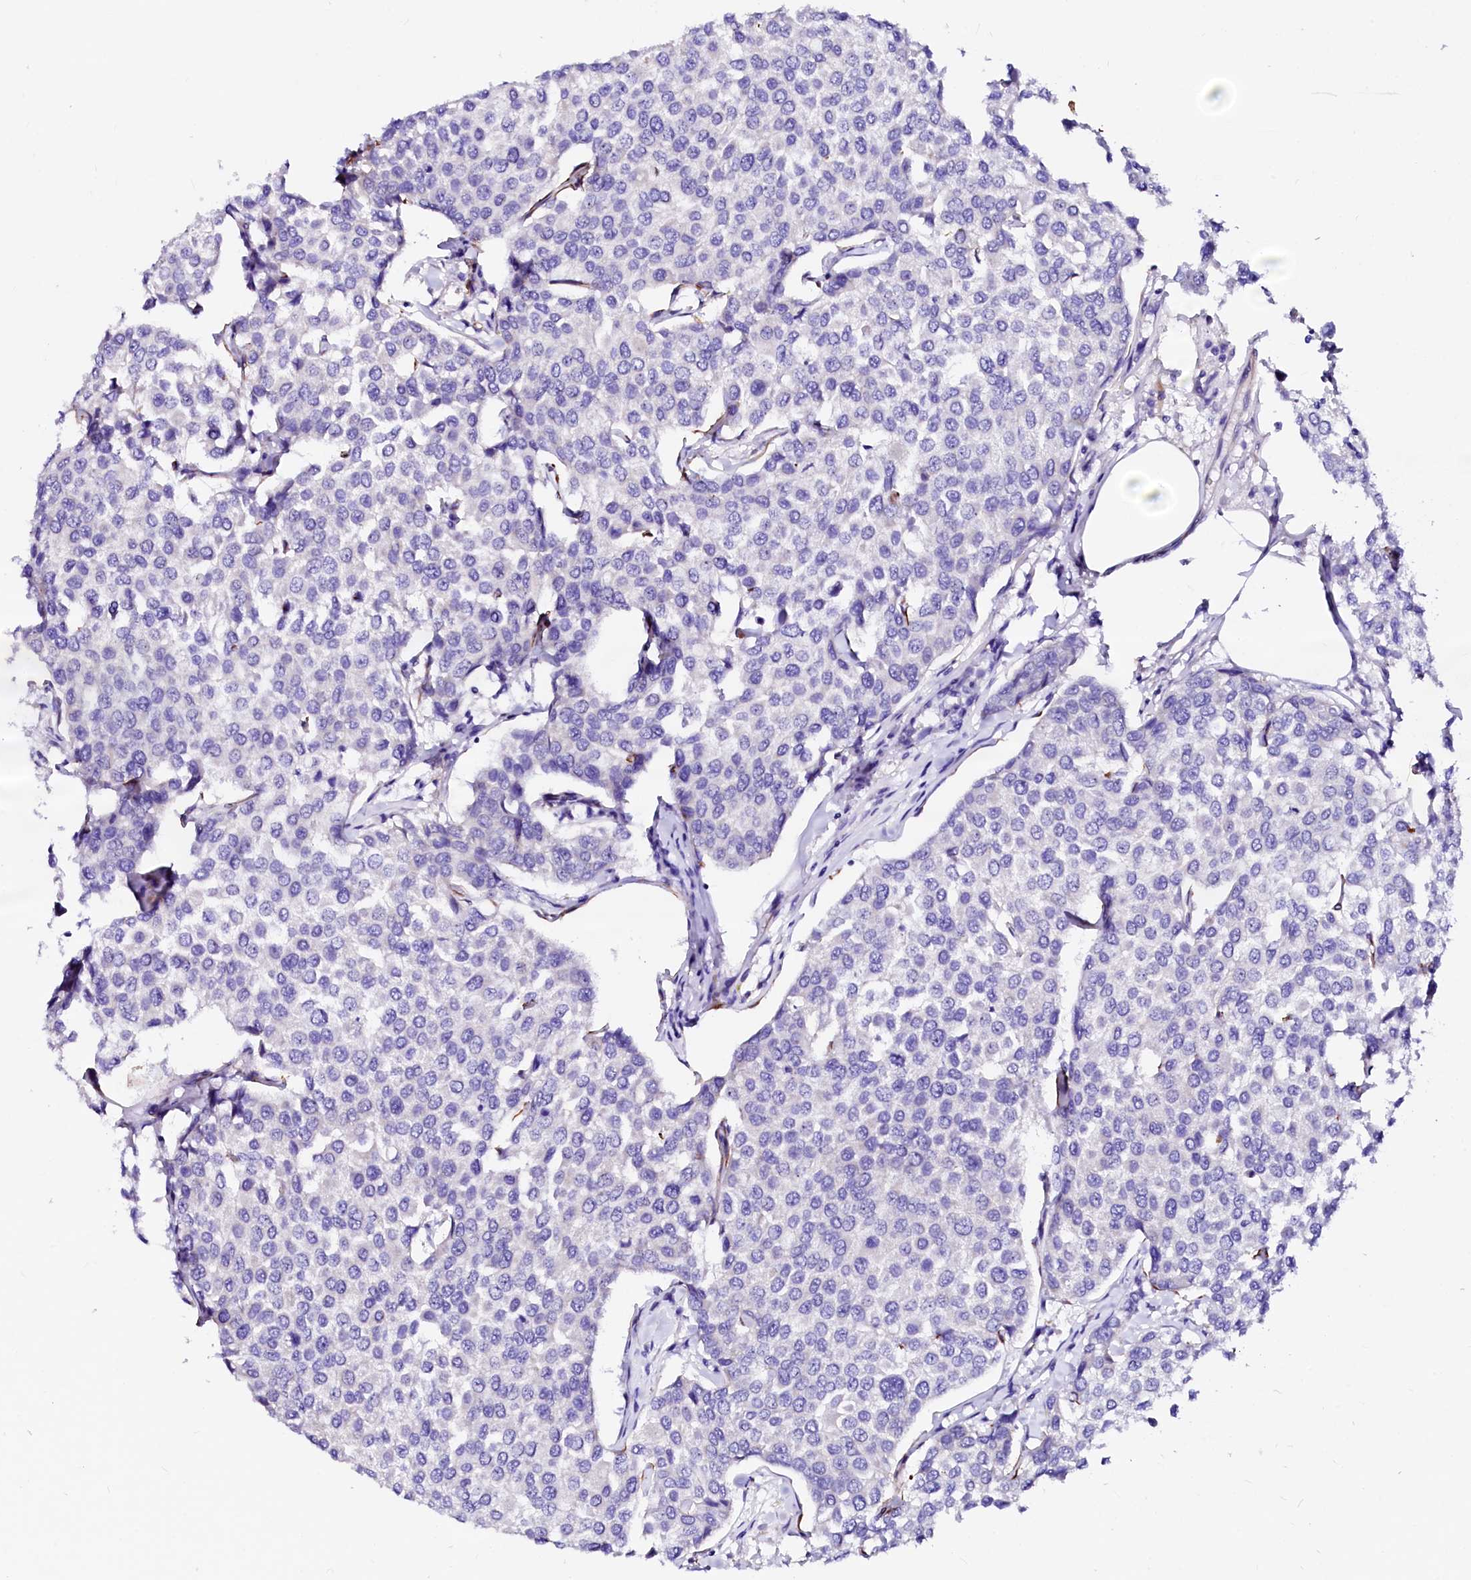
{"staining": {"intensity": "negative", "quantity": "none", "location": "none"}, "tissue": "breast cancer", "cell_type": "Tumor cells", "image_type": "cancer", "snomed": [{"axis": "morphology", "description": "Duct carcinoma"}, {"axis": "topography", "description": "Breast"}], "caption": "IHC of invasive ductal carcinoma (breast) exhibits no staining in tumor cells.", "gene": "SFR1", "patient": {"sex": "female", "age": 55}}